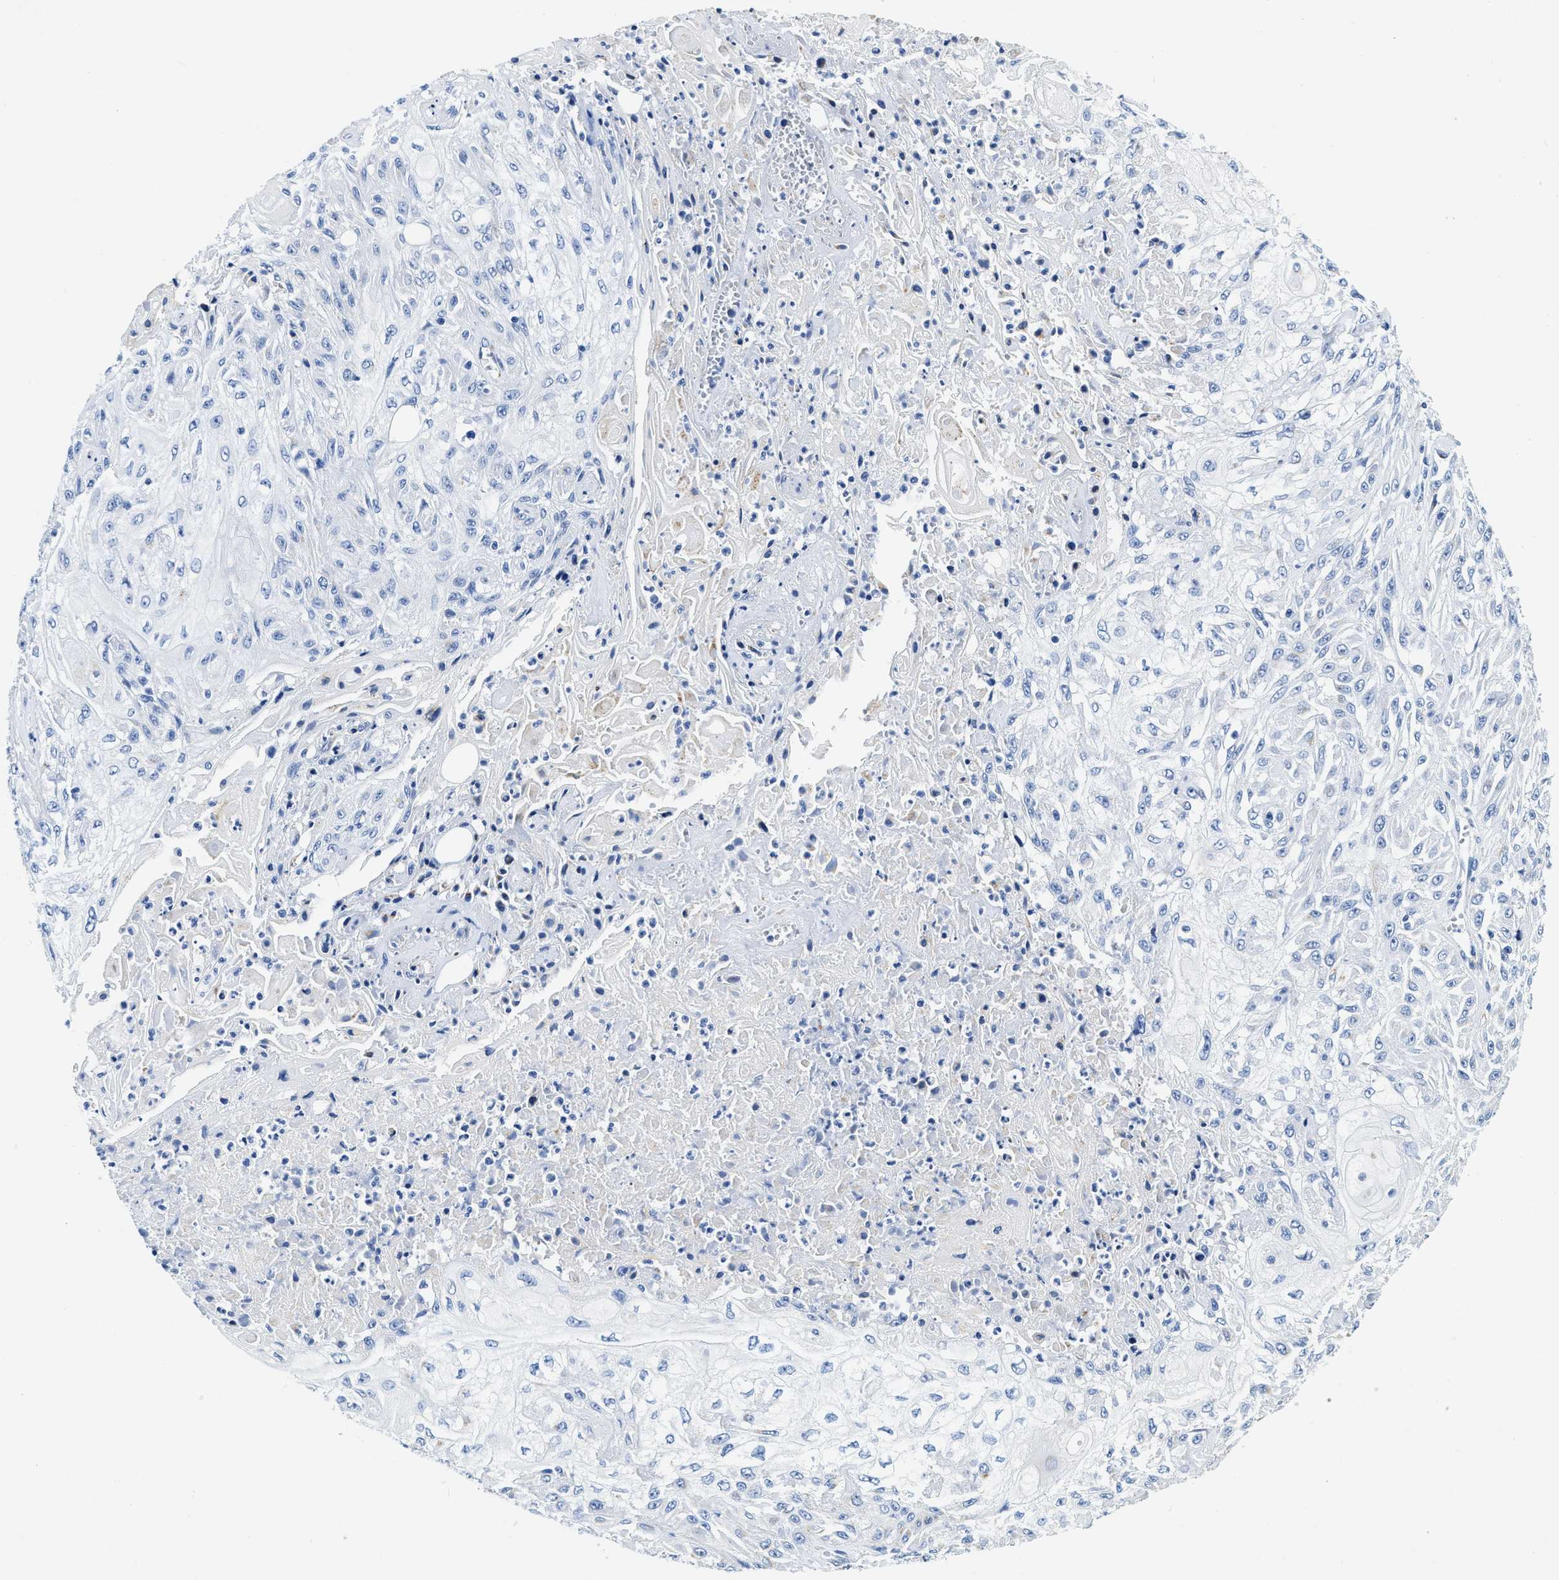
{"staining": {"intensity": "negative", "quantity": "none", "location": "none"}, "tissue": "skin cancer", "cell_type": "Tumor cells", "image_type": "cancer", "snomed": [{"axis": "morphology", "description": "Squamous cell carcinoma, NOS"}, {"axis": "morphology", "description": "Squamous cell carcinoma, metastatic, NOS"}, {"axis": "topography", "description": "Skin"}, {"axis": "topography", "description": "Lymph node"}], "caption": "The image displays no significant expression in tumor cells of skin squamous cell carcinoma.", "gene": "TVP23B", "patient": {"sex": "male", "age": 75}}